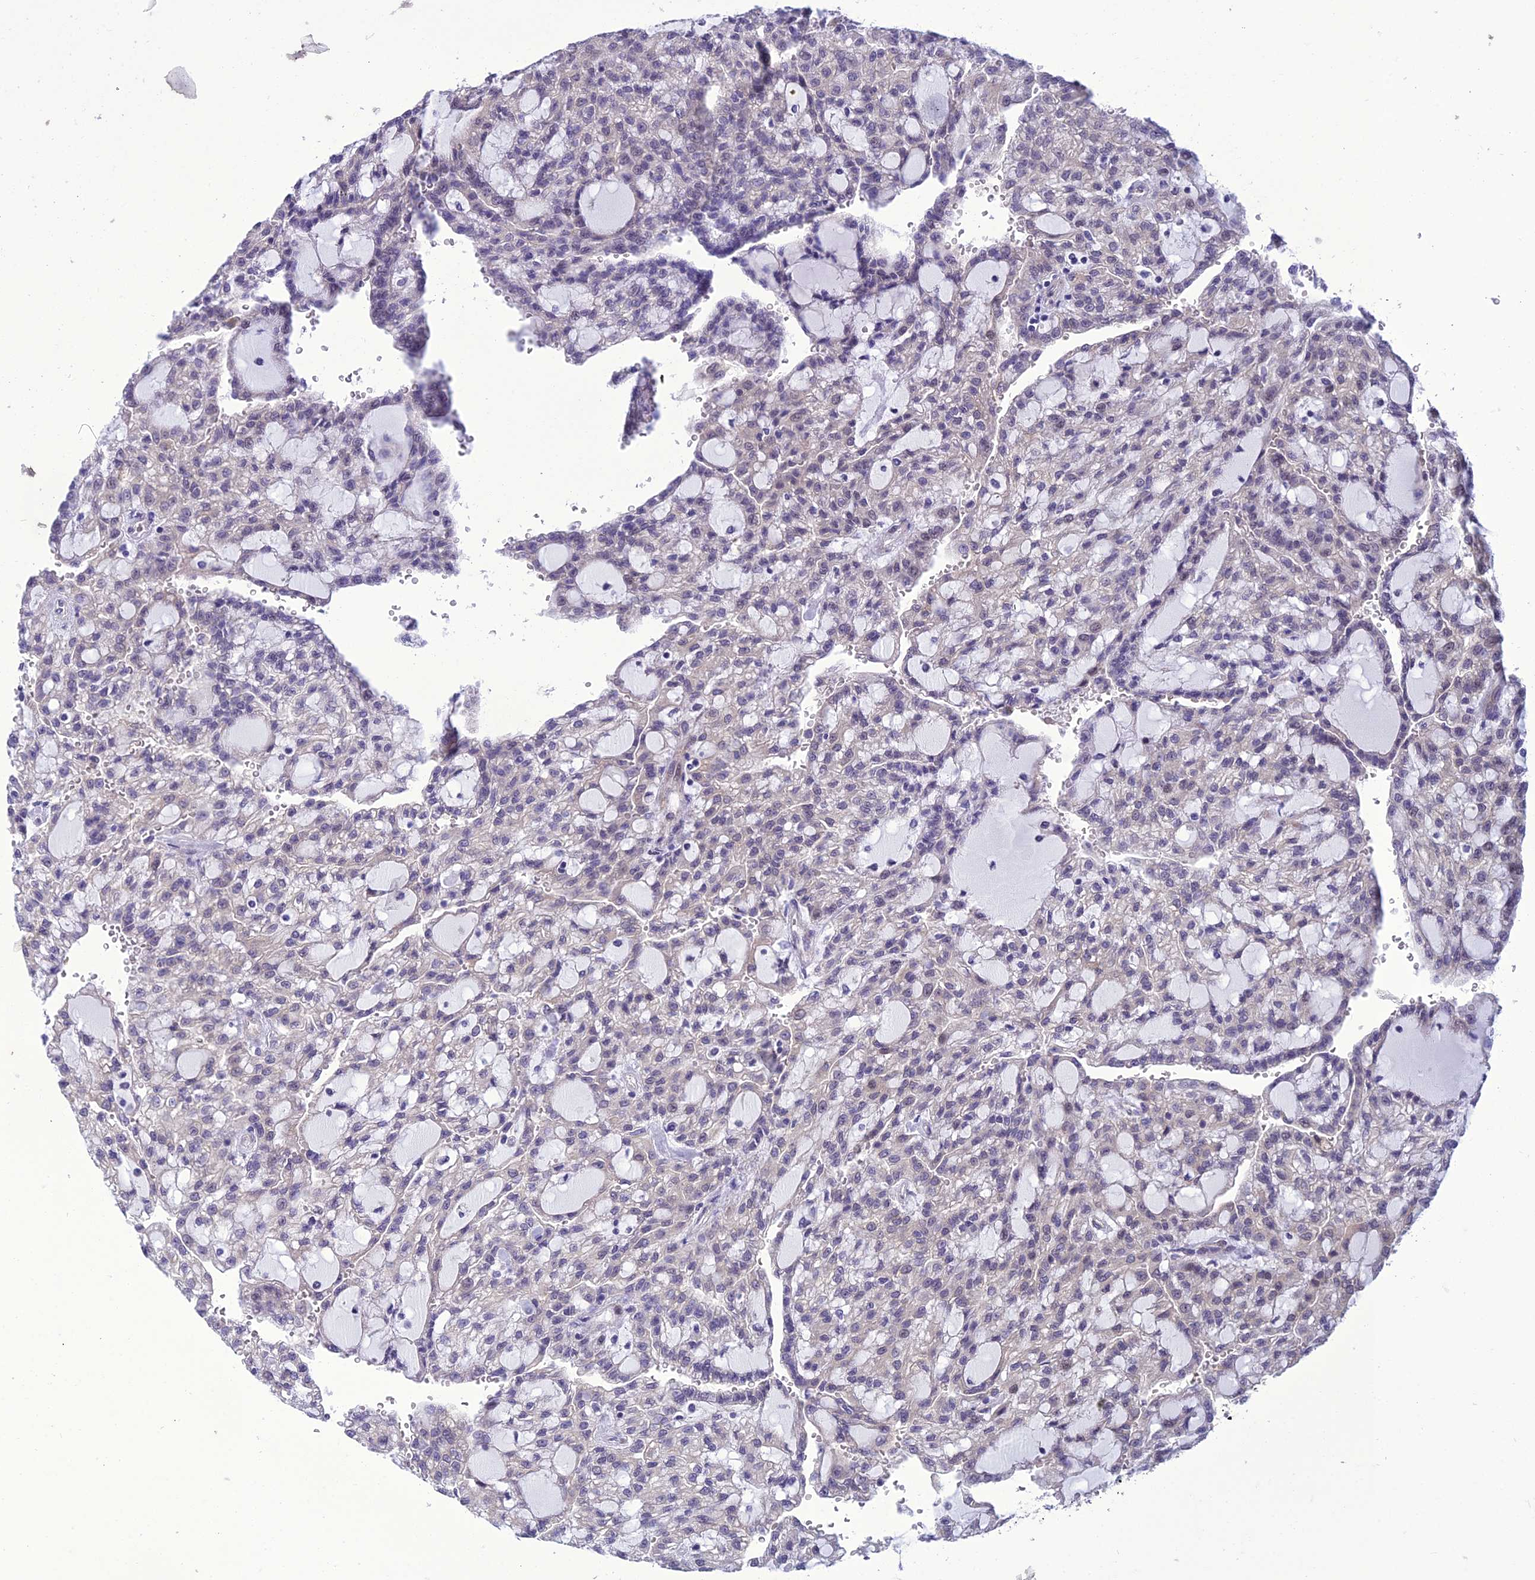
{"staining": {"intensity": "negative", "quantity": "none", "location": "none"}, "tissue": "renal cancer", "cell_type": "Tumor cells", "image_type": "cancer", "snomed": [{"axis": "morphology", "description": "Adenocarcinoma, NOS"}, {"axis": "topography", "description": "Kidney"}], "caption": "Immunohistochemical staining of human renal cancer (adenocarcinoma) shows no significant expression in tumor cells. (Stains: DAB (3,3'-diaminobenzidine) immunohistochemistry (IHC) with hematoxylin counter stain, Microscopy: brightfield microscopy at high magnification).", "gene": "GAB4", "patient": {"sex": "male", "age": 63}}